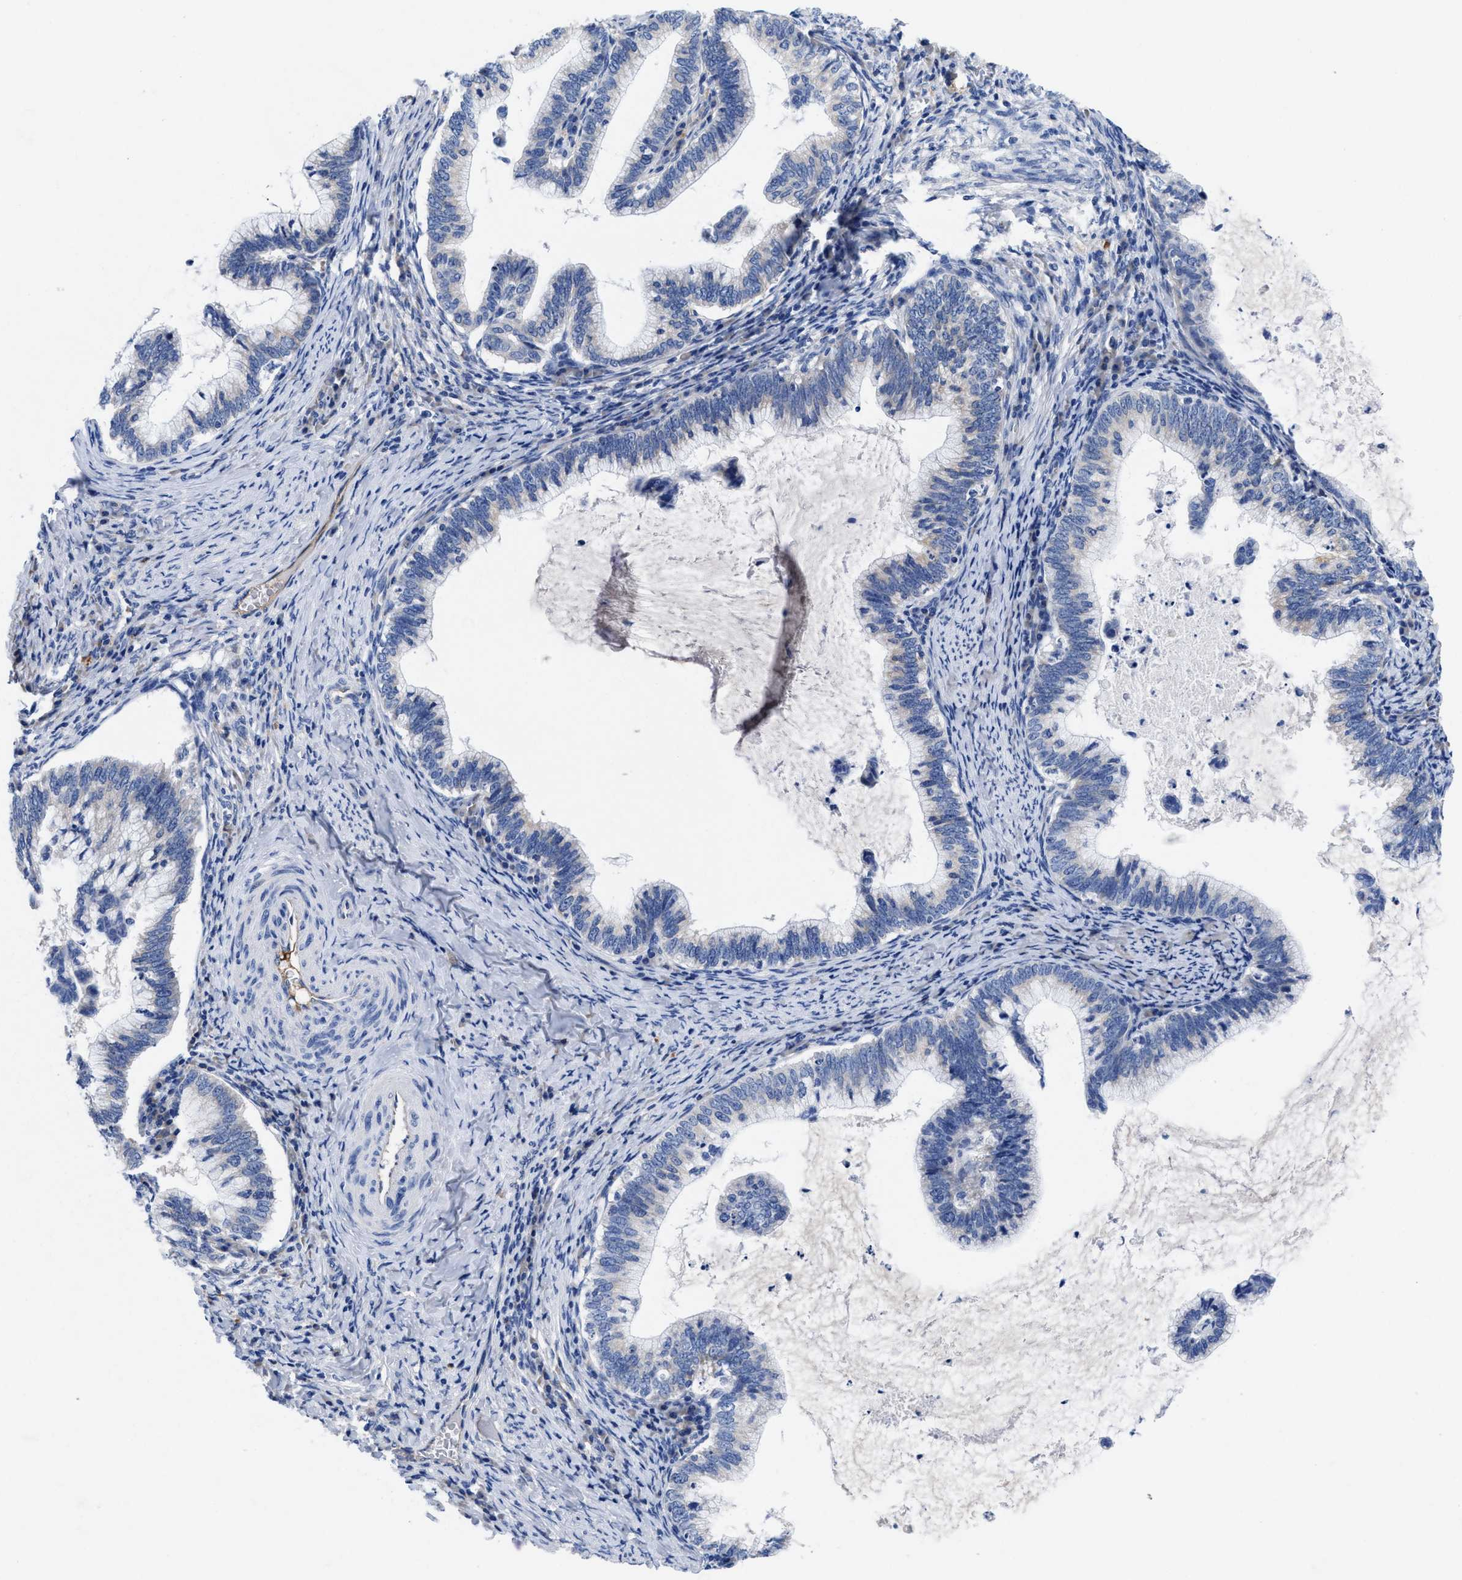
{"staining": {"intensity": "negative", "quantity": "none", "location": "none"}, "tissue": "cervical cancer", "cell_type": "Tumor cells", "image_type": "cancer", "snomed": [{"axis": "morphology", "description": "Adenocarcinoma, NOS"}, {"axis": "topography", "description": "Cervix"}], "caption": "DAB (3,3'-diaminobenzidine) immunohistochemical staining of cervical adenocarcinoma demonstrates no significant expression in tumor cells.", "gene": "DHRS13", "patient": {"sex": "female", "age": 36}}